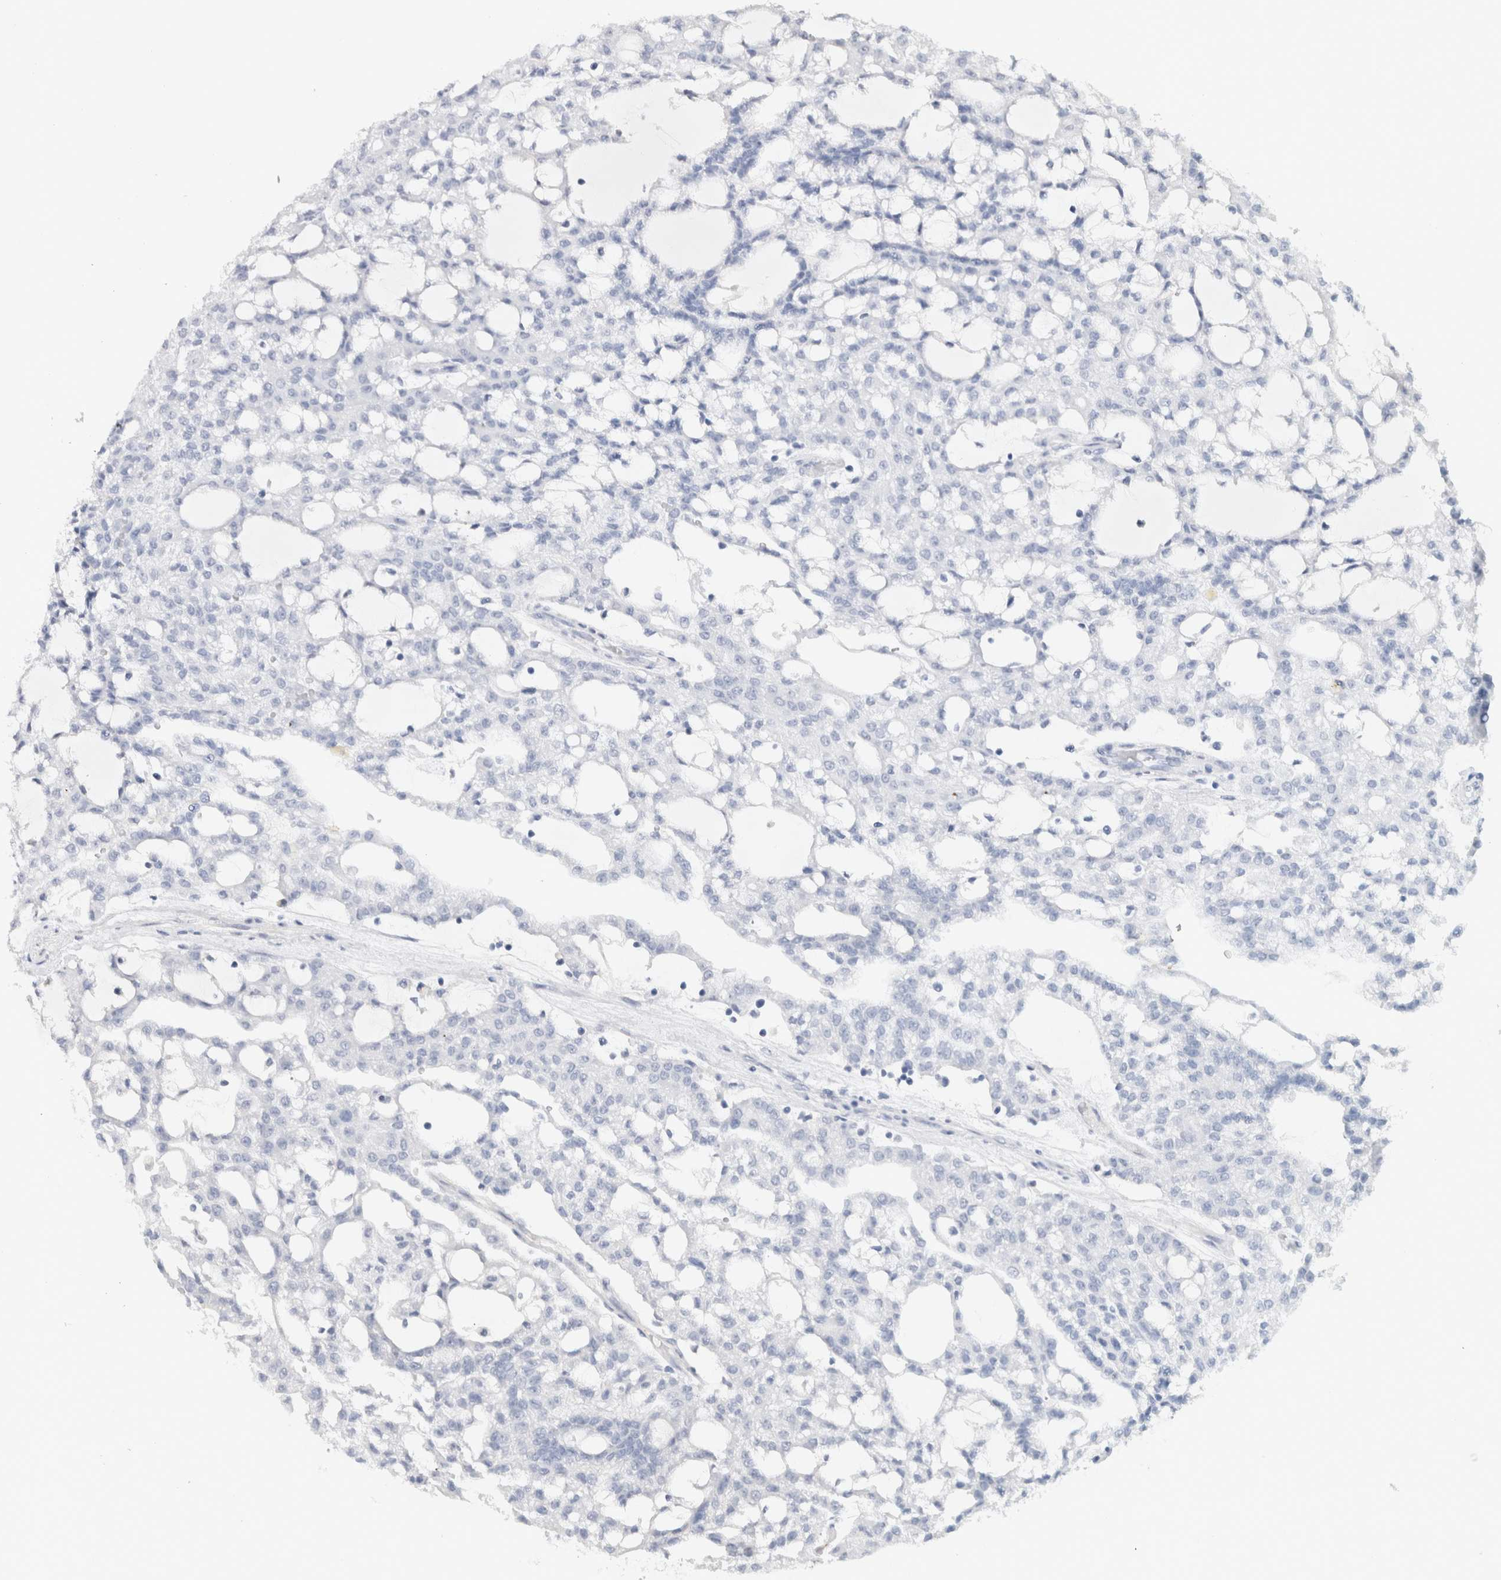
{"staining": {"intensity": "negative", "quantity": "none", "location": "none"}, "tissue": "renal cancer", "cell_type": "Tumor cells", "image_type": "cancer", "snomed": [{"axis": "morphology", "description": "Adenocarcinoma, NOS"}, {"axis": "topography", "description": "Kidney"}], "caption": "Immunohistochemistry (IHC) of renal adenocarcinoma shows no staining in tumor cells. Nuclei are stained in blue.", "gene": "TONSL", "patient": {"sex": "male", "age": 63}}